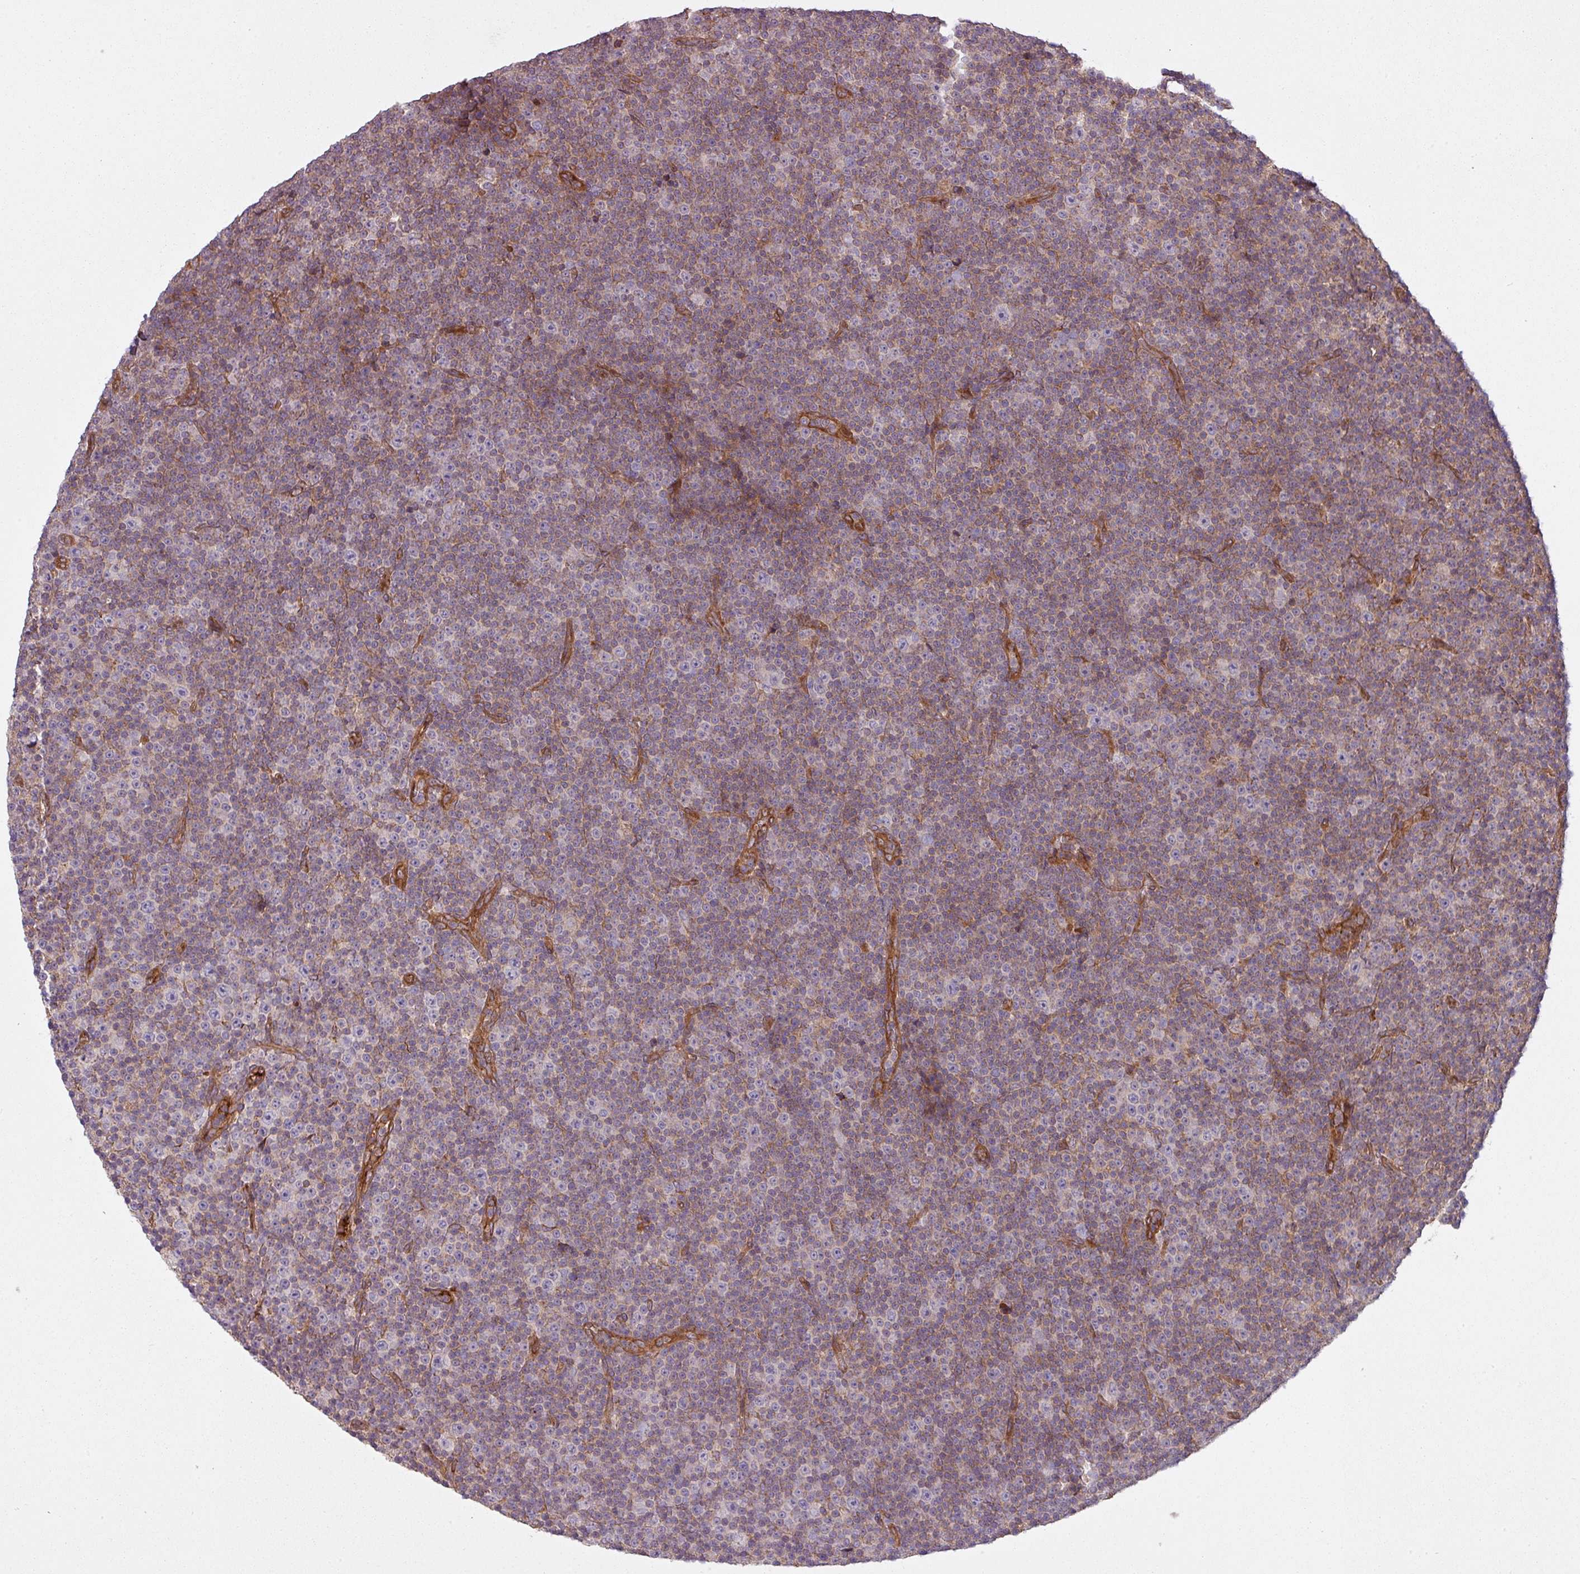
{"staining": {"intensity": "weak", "quantity": "25%-75%", "location": "cytoplasmic/membranous"}, "tissue": "lymphoma", "cell_type": "Tumor cells", "image_type": "cancer", "snomed": [{"axis": "morphology", "description": "Malignant lymphoma, non-Hodgkin's type, Low grade"}, {"axis": "topography", "description": "Lymph node"}], "caption": "Protein analysis of malignant lymphoma, non-Hodgkin's type (low-grade) tissue reveals weak cytoplasmic/membranous staining in approximately 25%-75% of tumor cells.", "gene": "SNRNP25", "patient": {"sex": "female", "age": 67}}